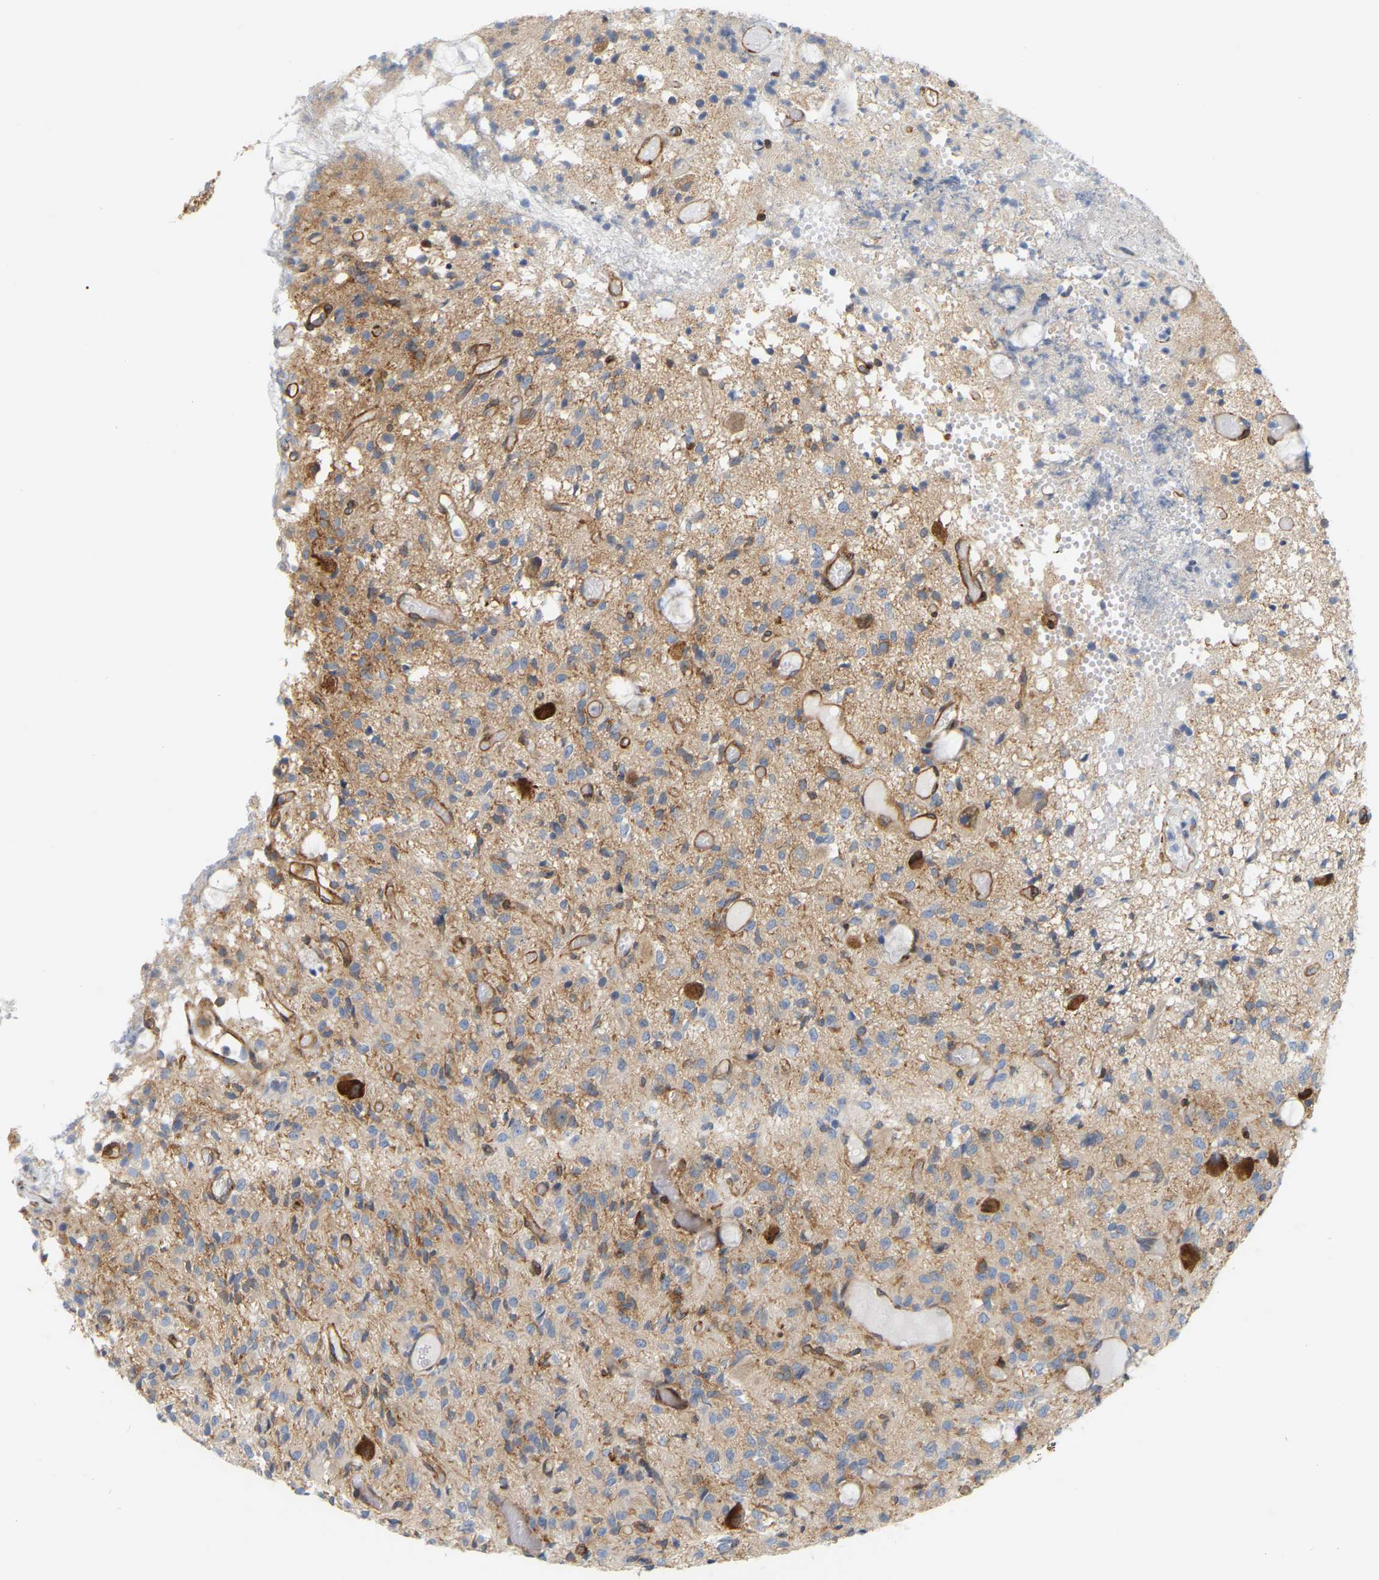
{"staining": {"intensity": "weak", "quantity": "25%-75%", "location": "cytoplasmic/membranous"}, "tissue": "glioma", "cell_type": "Tumor cells", "image_type": "cancer", "snomed": [{"axis": "morphology", "description": "Glioma, malignant, High grade"}, {"axis": "topography", "description": "Brain"}], "caption": "Malignant glioma (high-grade) was stained to show a protein in brown. There is low levels of weak cytoplasmic/membranous staining in approximately 25%-75% of tumor cells.", "gene": "RAPH1", "patient": {"sex": "female", "age": 59}}